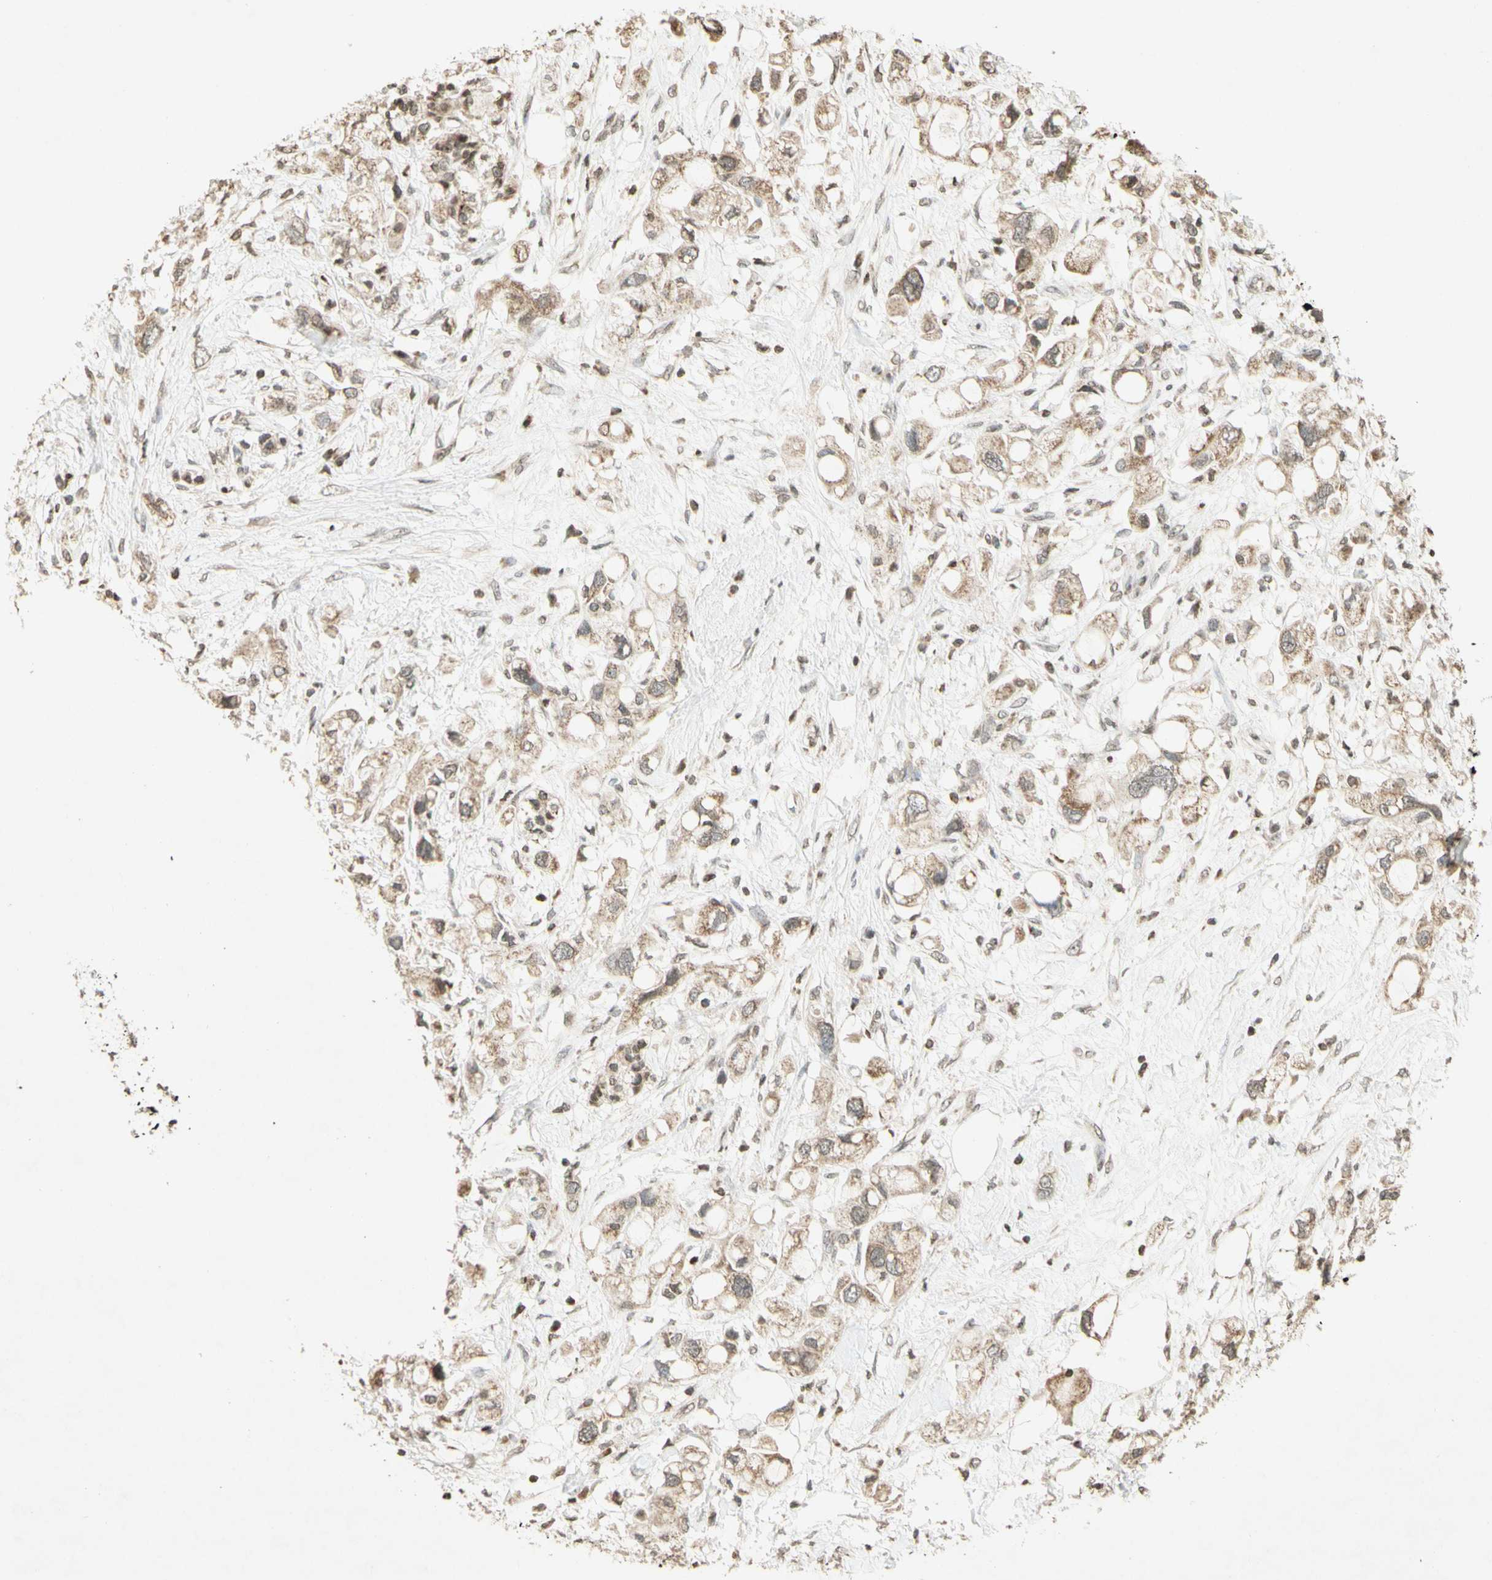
{"staining": {"intensity": "weak", "quantity": "25%-75%", "location": "cytoplasmic/membranous"}, "tissue": "pancreatic cancer", "cell_type": "Tumor cells", "image_type": "cancer", "snomed": [{"axis": "morphology", "description": "Adenocarcinoma, NOS"}, {"axis": "topography", "description": "Pancreas"}], "caption": "Pancreatic adenocarcinoma stained with a brown dye reveals weak cytoplasmic/membranous positive staining in about 25%-75% of tumor cells.", "gene": "CCNI", "patient": {"sex": "female", "age": 56}}